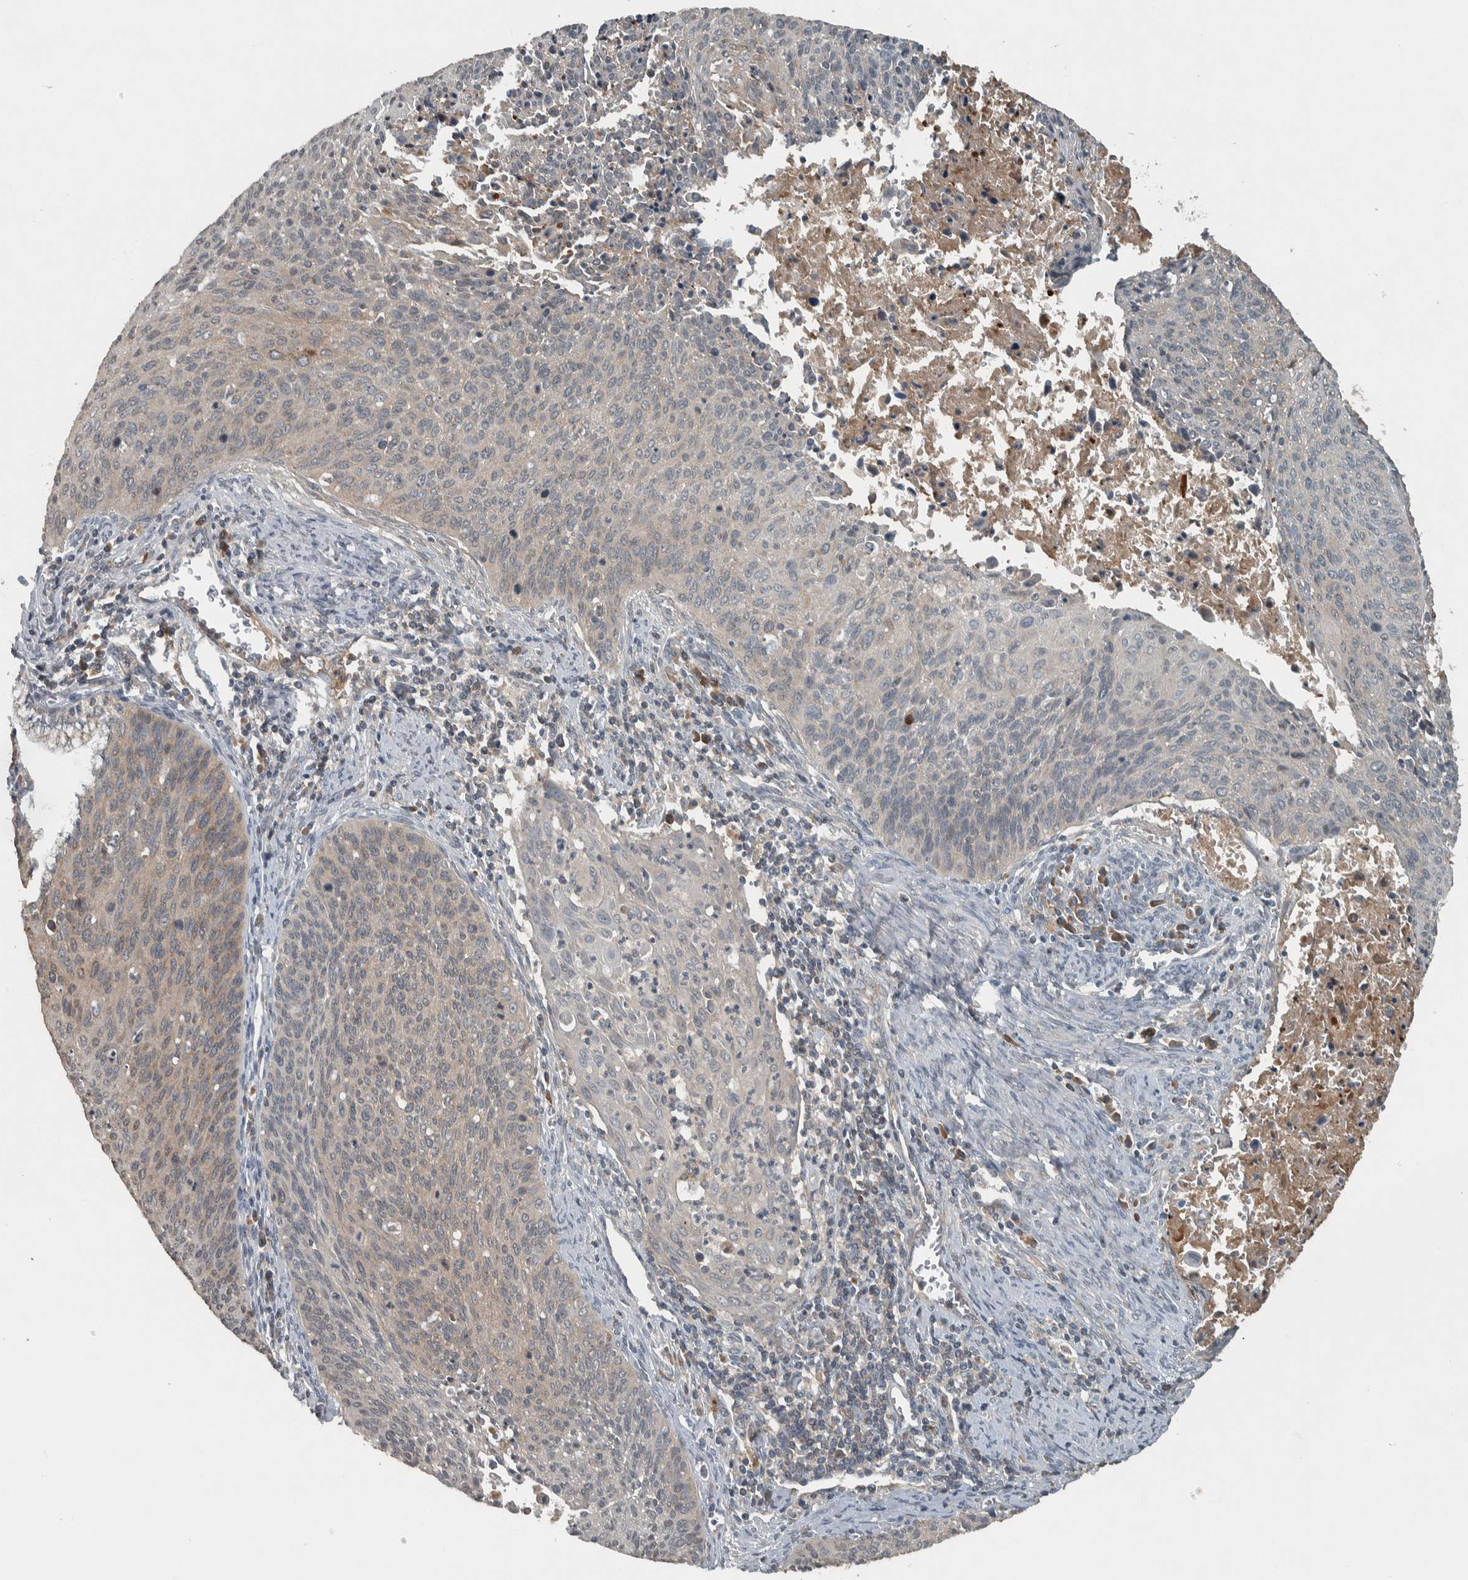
{"staining": {"intensity": "weak", "quantity": "25%-75%", "location": "cytoplasmic/membranous"}, "tissue": "cervical cancer", "cell_type": "Tumor cells", "image_type": "cancer", "snomed": [{"axis": "morphology", "description": "Squamous cell carcinoma, NOS"}, {"axis": "topography", "description": "Cervix"}], "caption": "A histopathology image showing weak cytoplasmic/membranous positivity in about 25%-75% of tumor cells in cervical cancer (squamous cell carcinoma), as visualized by brown immunohistochemical staining.", "gene": "CLCN2", "patient": {"sex": "female", "age": 55}}